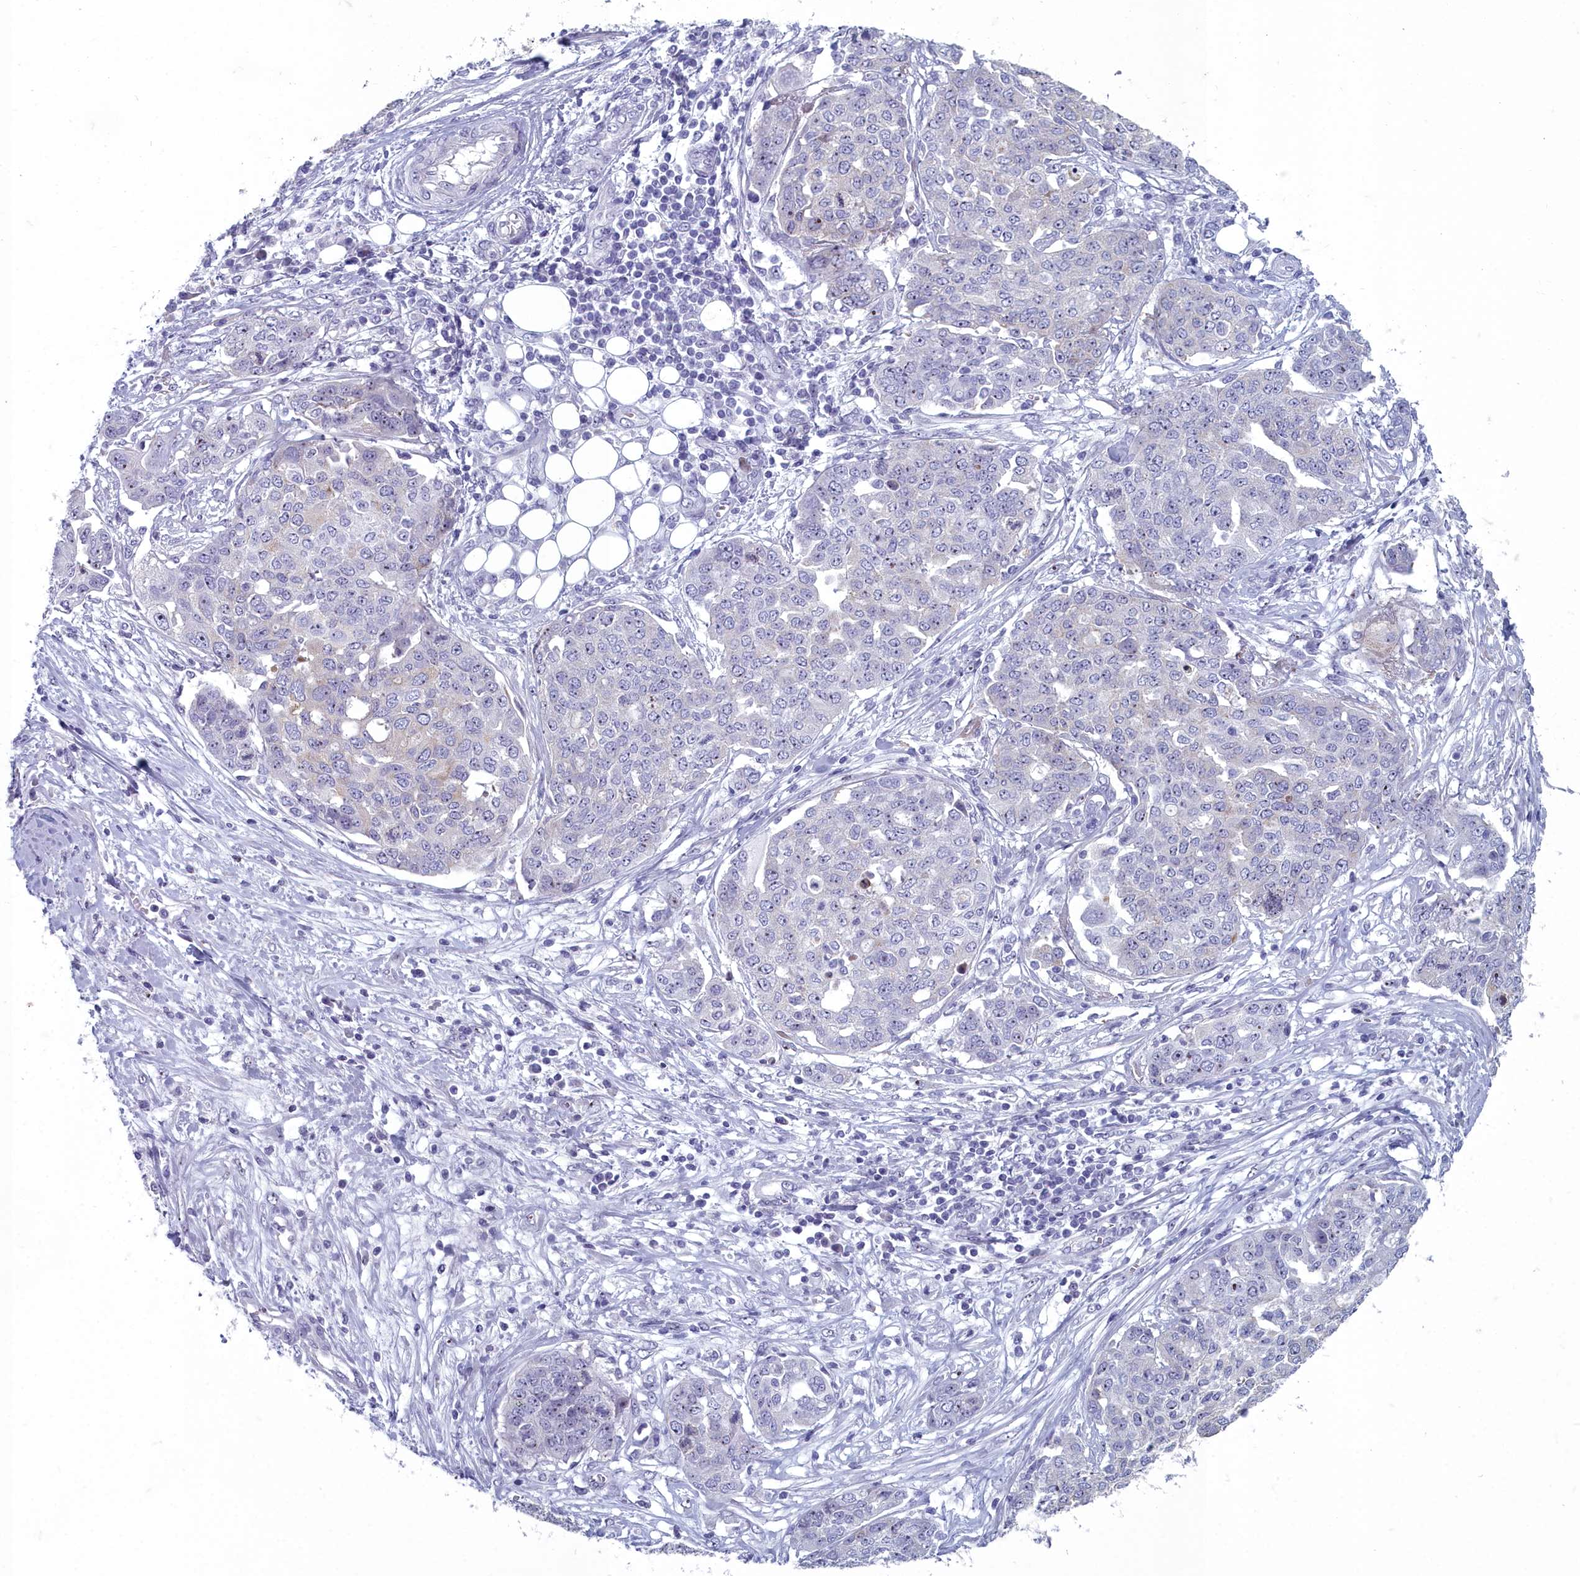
{"staining": {"intensity": "negative", "quantity": "none", "location": "none"}, "tissue": "ovarian cancer", "cell_type": "Tumor cells", "image_type": "cancer", "snomed": [{"axis": "morphology", "description": "Cystadenocarcinoma, serous, NOS"}, {"axis": "topography", "description": "Soft tissue"}, {"axis": "topography", "description": "Ovary"}], "caption": "An image of human ovarian cancer (serous cystadenocarcinoma) is negative for staining in tumor cells. (Immunohistochemistry (ihc), brightfield microscopy, high magnification).", "gene": "INSYN2A", "patient": {"sex": "female", "age": 57}}